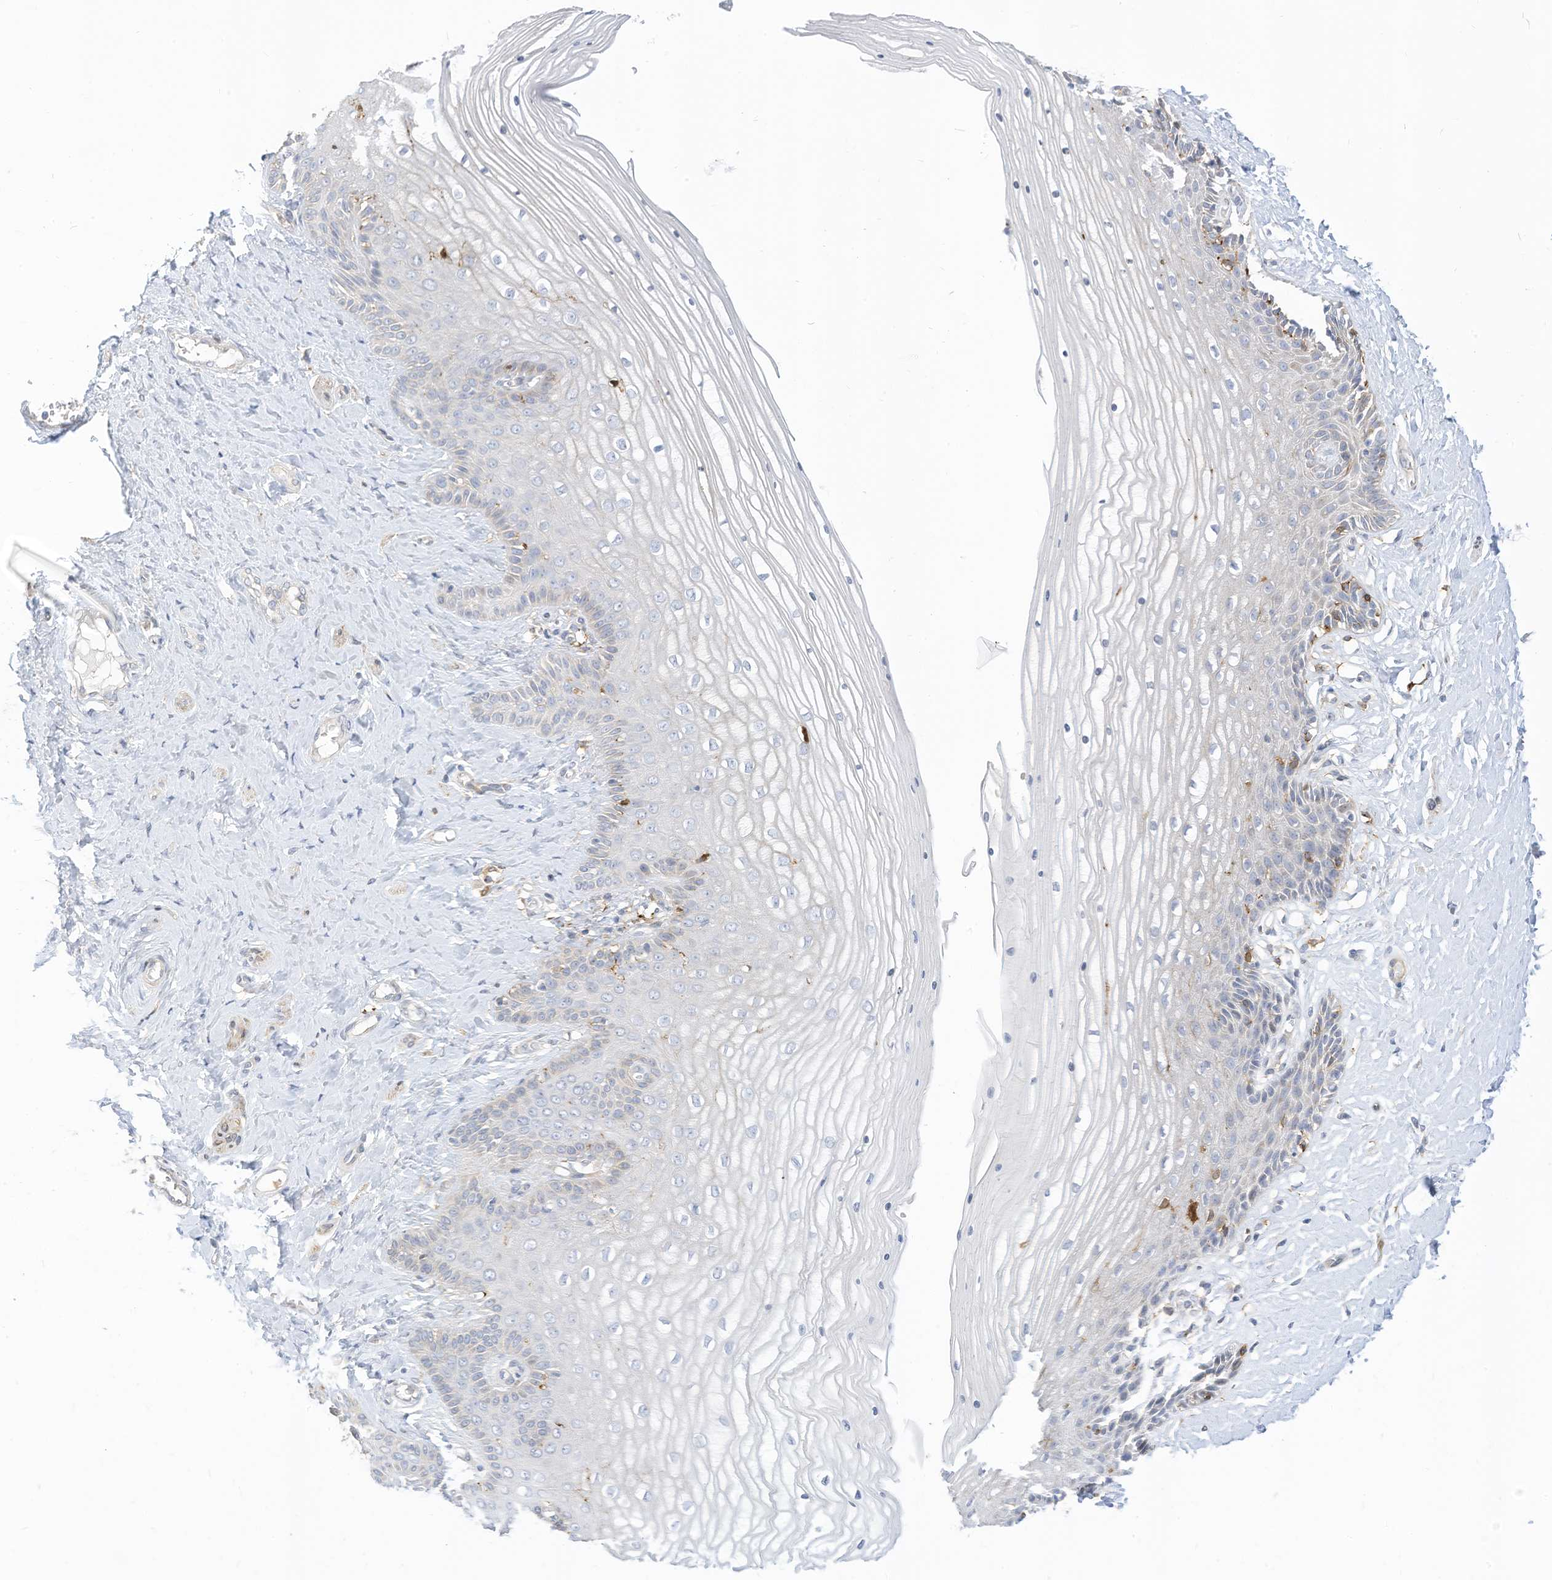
{"staining": {"intensity": "weak", "quantity": "<25%", "location": "cytoplasmic/membranous"}, "tissue": "vagina", "cell_type": "Squamous epithelial cells", "image_type": "normal", "snomed": [{"axis": "morphology", "description": "Normal tissue, NOS"}, {"axis": "topography", "description": "Vagina"}, {"axis": "topography", "description": "Cervix"}], "caption": "Vagina was stained to show a protein in brown. There is no significant expression in squamous epithelial cells.", "gene": "ATP13A1", "patient": {"sex": "female", "age": 40}}